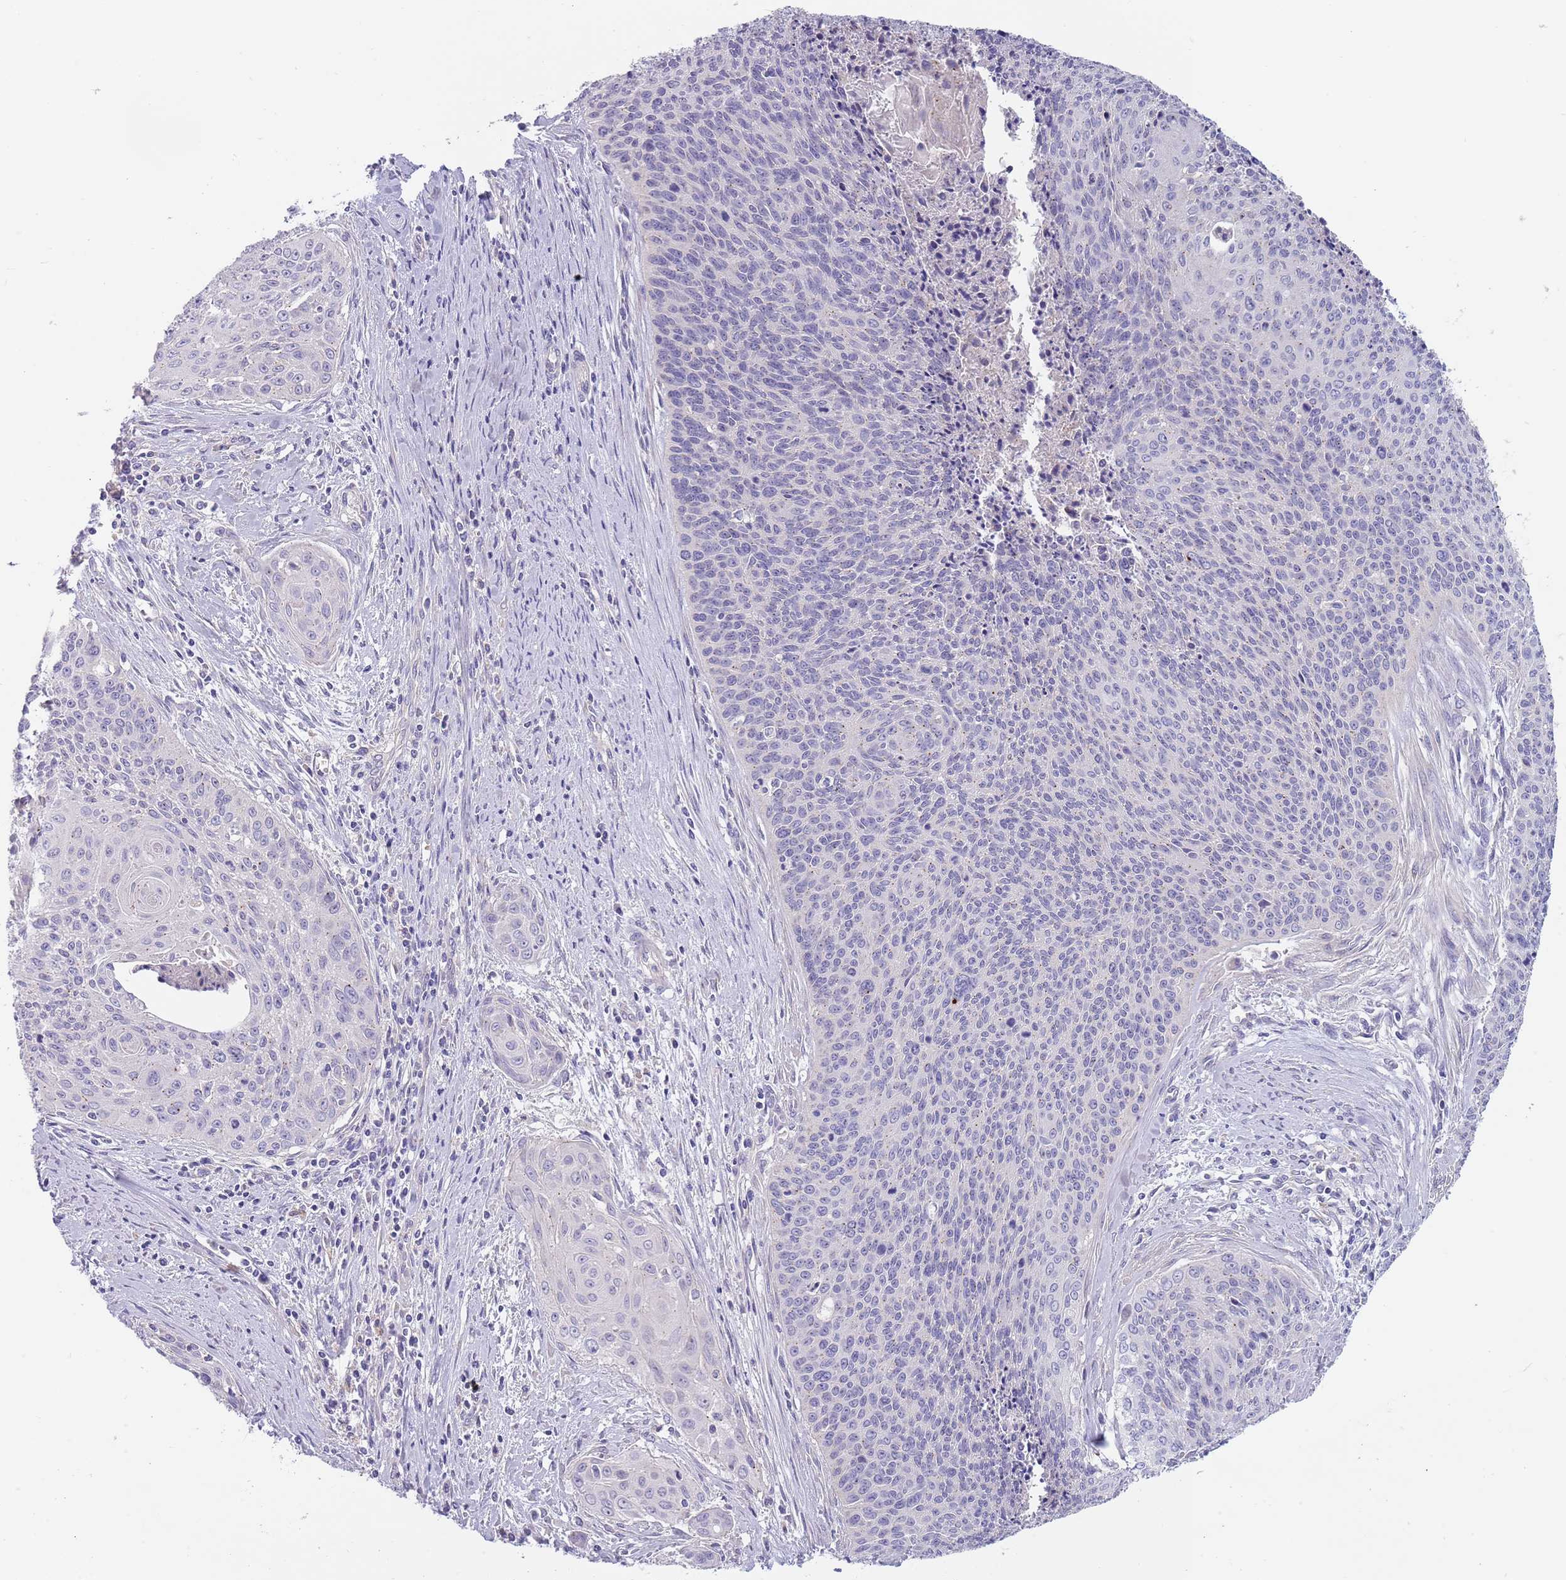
{"staining": {"intensity": "negative", "quantity": "none", "location": "none"}, "tissue": "cervical cancer", "cell_type": "Tumor cells", "image_type": "cancer", "snomed": [{"axis": "morphology", "description": "Squamous cell carcinoma, NOS"}, {"axis": "topography", "description": "Cervix"}], "caption": "An image of cervical cancer (squamous cell carcinoma) stained for a protein displays no brown staining in tumor cells.", "gene": "MAN1C1", "patient": {"sex": "female", "age": 55}}